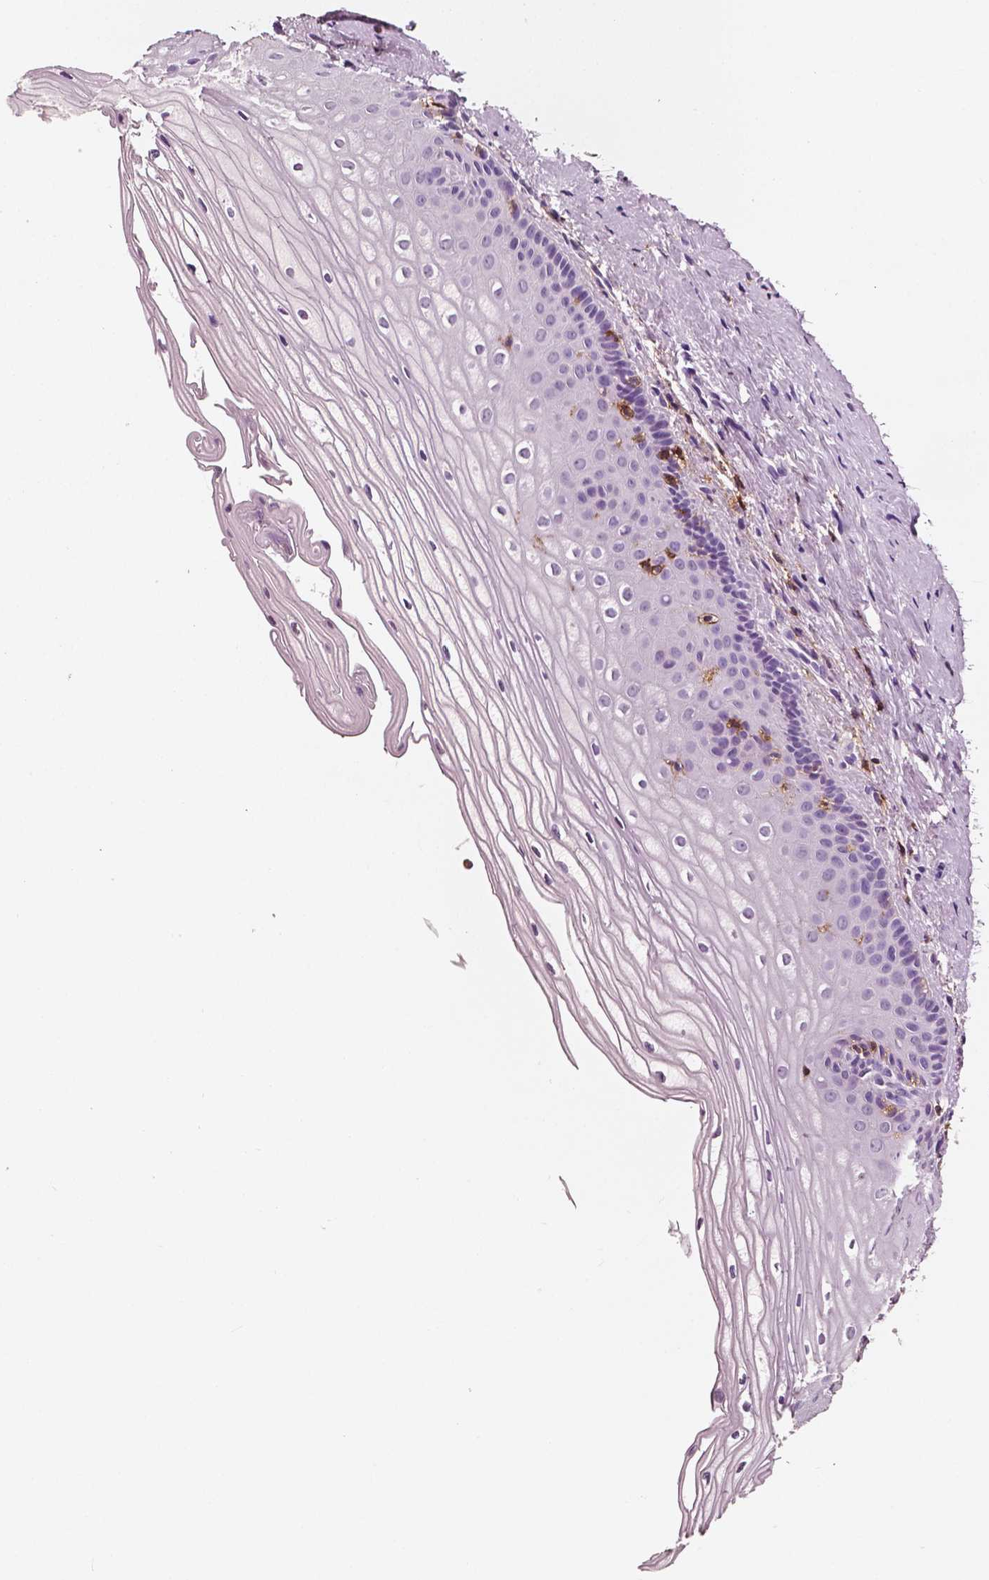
{"staining": {"intensity": "negative", "quantity": "none", "location": "none"}, "tissue": "vagina", "cell_type": "Squamous epithelial cells", "image_type": "normal", "snomed": [{"axis": "morphology", "description": "Normal tissue, NOS"}, {"axis": "topography", "description": "Vagina"}], "caption": "High power microscopy micrograph of an IHC micrograph of unremarkable vagina, revealing no significant expression in squamous epithelial cells.", "gene": "PTPRC", "patient": {"sex": "female", "age": 52}}